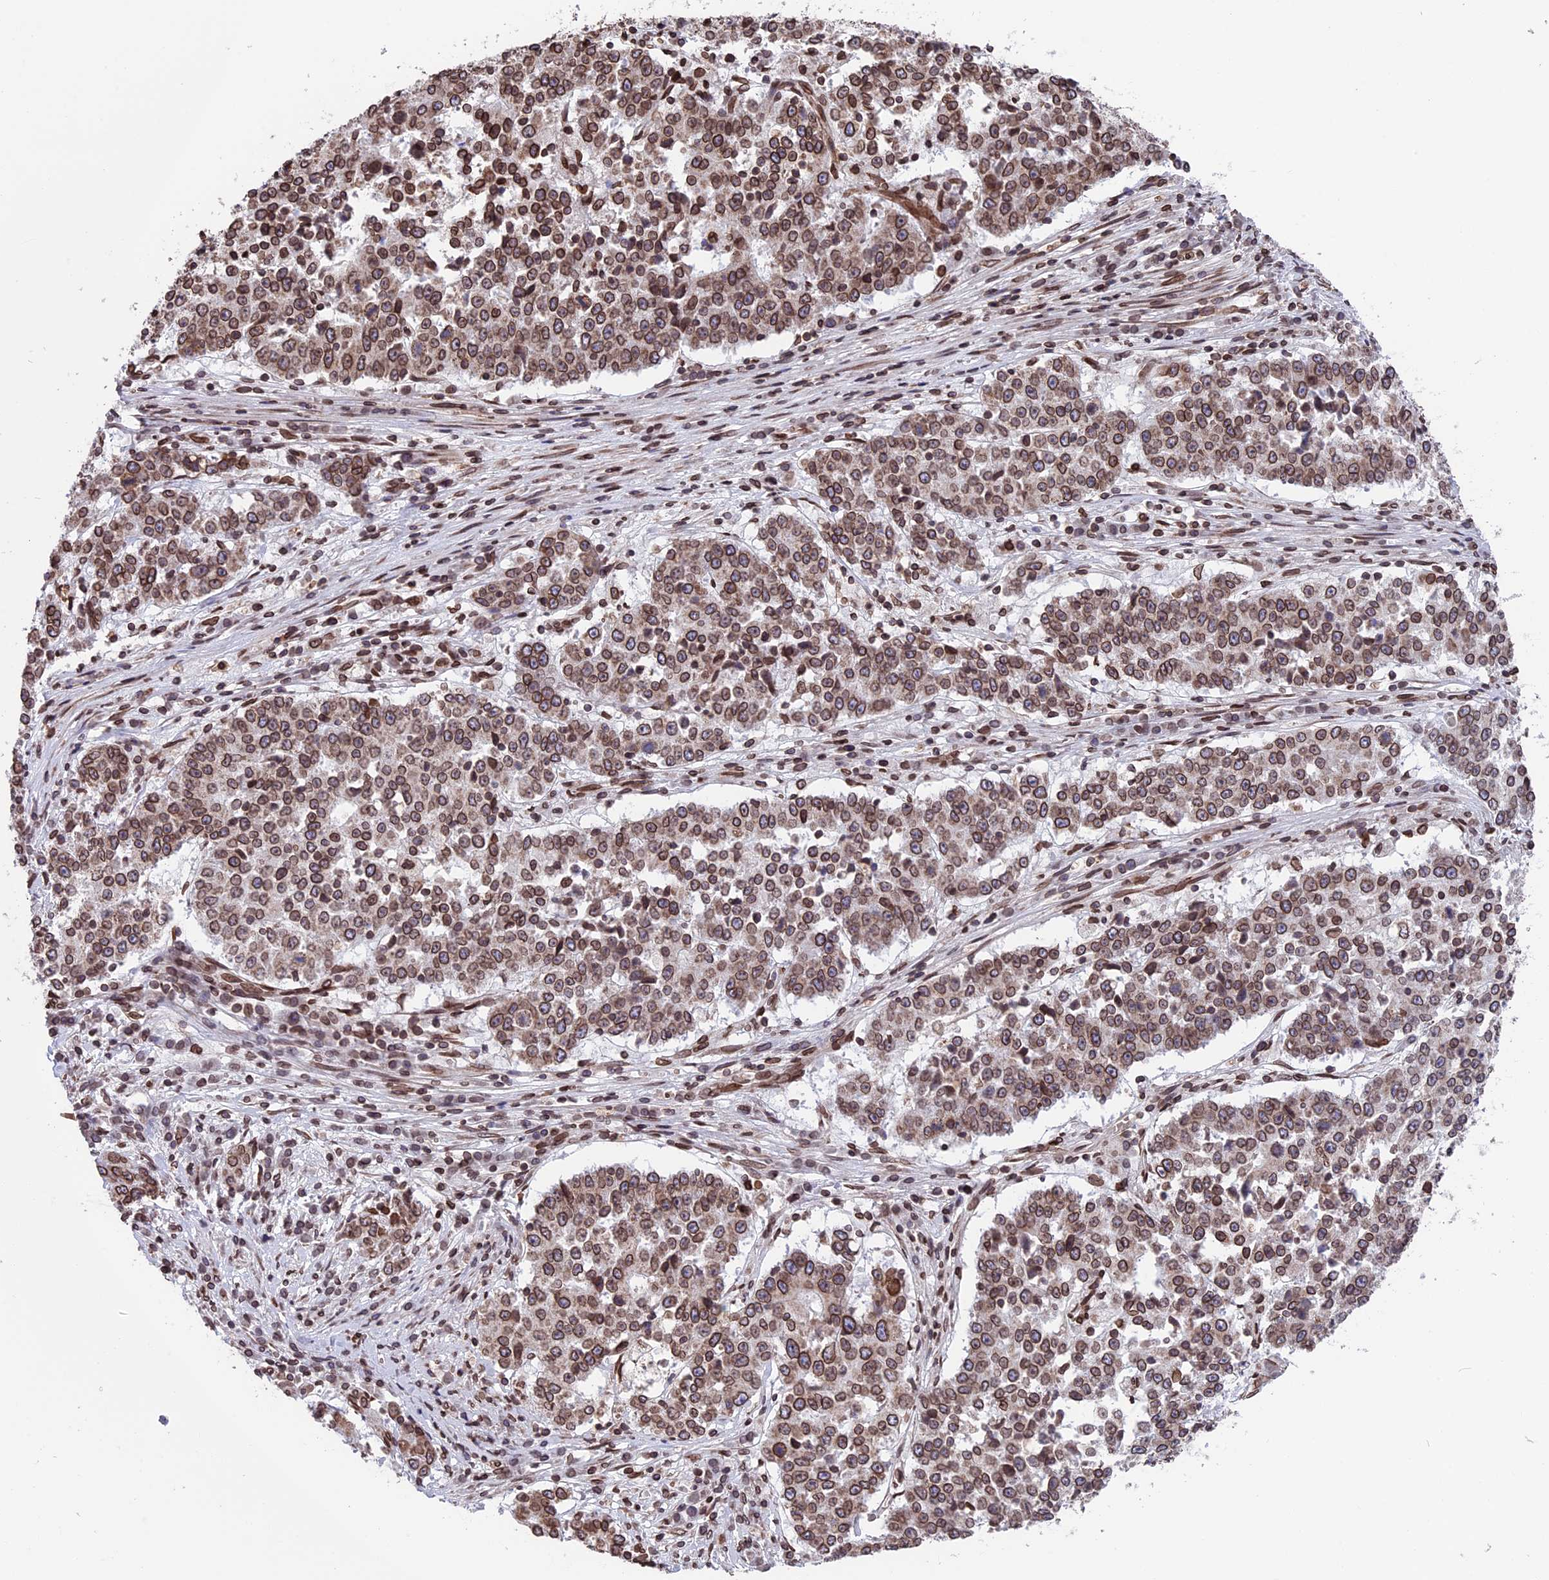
{"staining": {"intensity": "moderate", "quantity": ">75%", "location": "cytoplasmic/membranous,nuclear"}, "tissue": "stomach cancer", "cell_type": "Tumor cells", "image_type": "cancer", "snomed": [{"axis": "morphology", "description": "Adenocarcinoma, NOS"}, {"axis": "topography", "description": "Stomach"}], "caption": "Human stomach adenocarcinoma stained with a protein marker displays moderate staining in tumor cells.", "gene": "PTCHD4", "patient": {"sex": "male", "age": 59}}